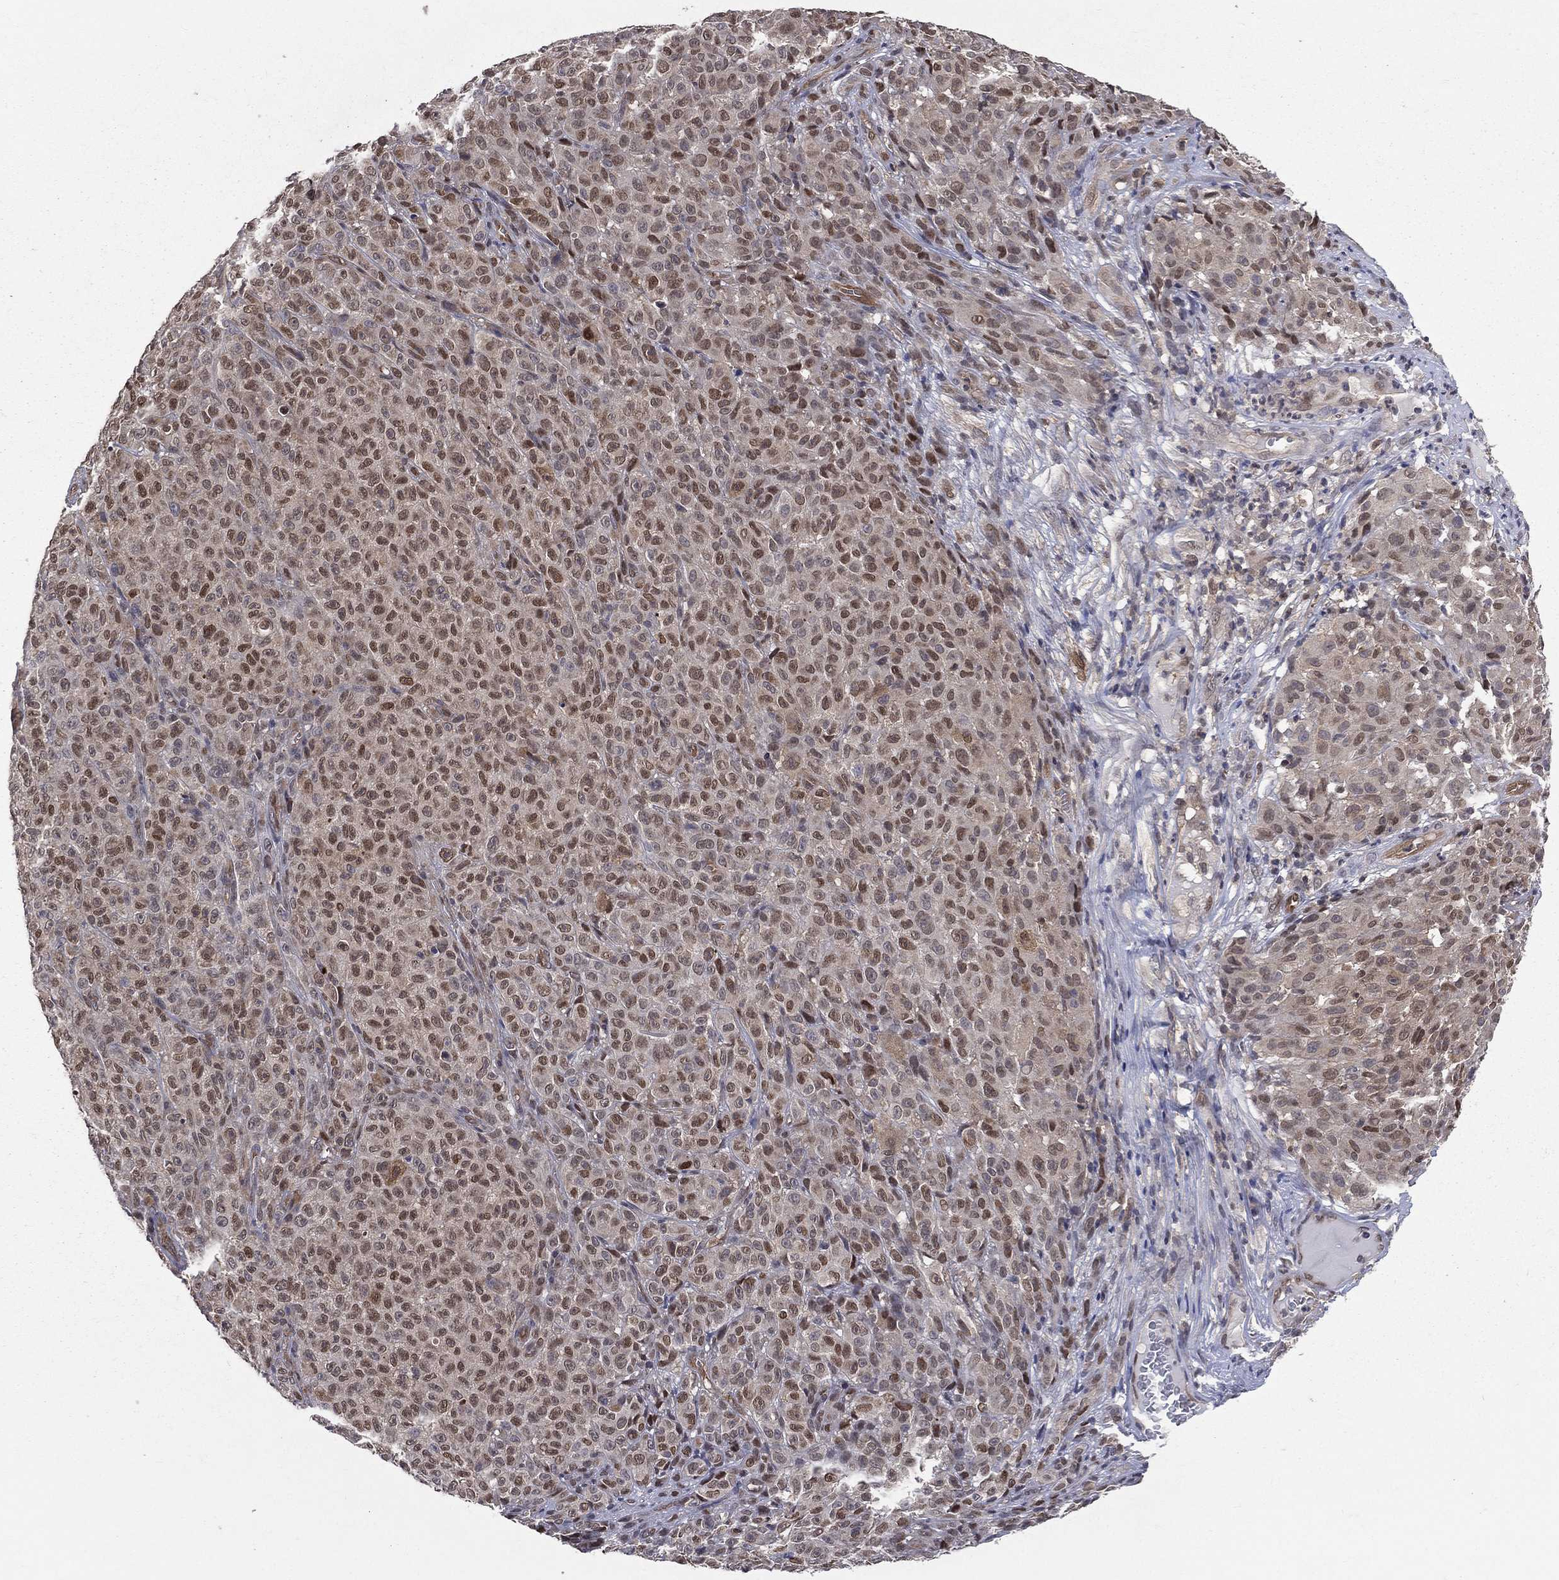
{"staining": {"intensity": "moderate", "quantity": ">75%", "location": "nuclear"}, "tissue": "melanoma", "cell_type": "Tumor cells", "image_type": "cancer", "snomed": [{"axis": "morphology", "description": "Malignant melanoma, NOS"}, {"axis": "topography", "description": "Skin"}], "caption": "Immunohistochemistry histopathology image of human melanoma stained for a protein (brown), which displays medium levels of moderate nuclear staining in approximately >75% of tumor cells.", "gene": "GMPR2", "patient": {"sex": "female", "age": 82}}